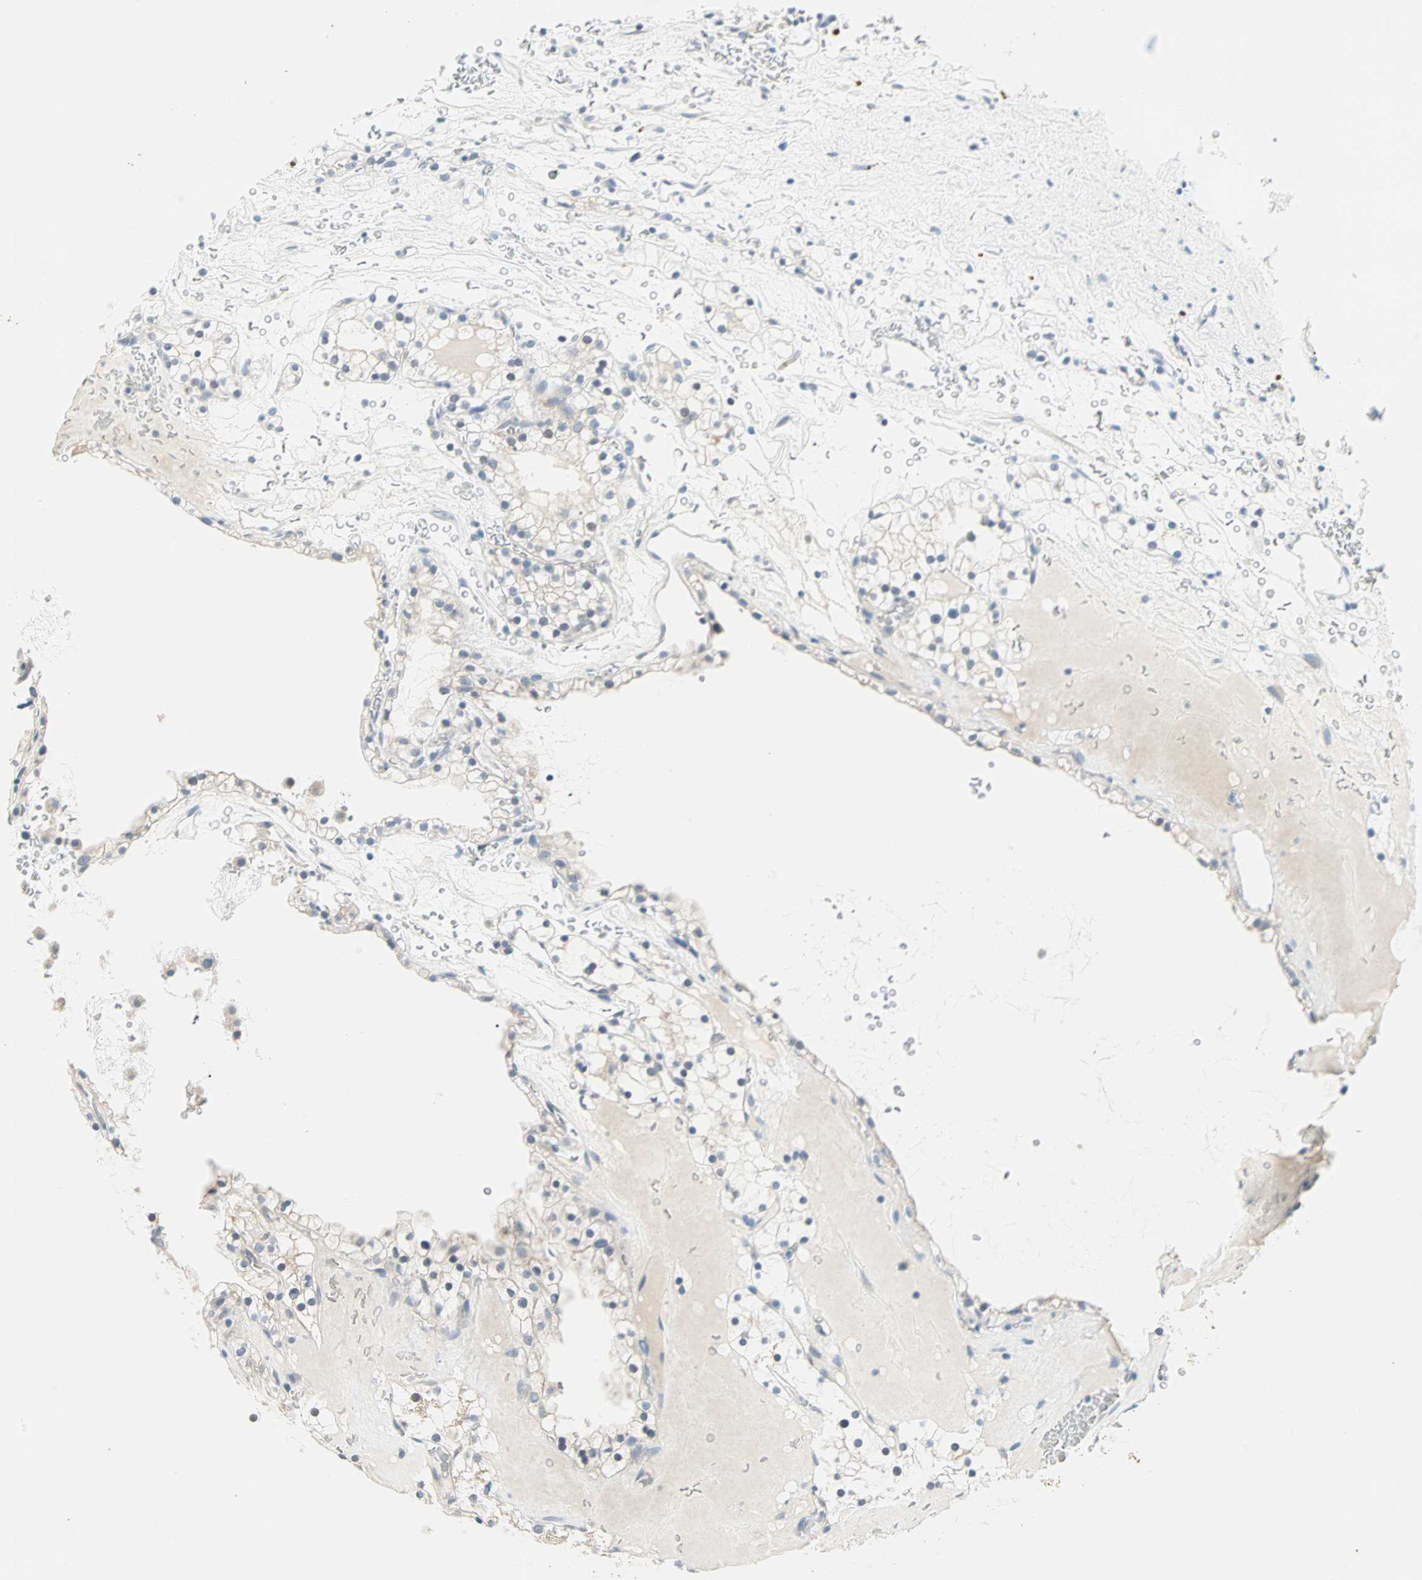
{"staining": {"intensity": "negative", "quantity": "none", "location": "none"}, "tissue": "renal cancer", "cell_type": "Tumor cells", "image_type": "cancer", "snomed": [{"axis": "morphology", "description": "Adenocarcinoma, NOS"}, {"axis": "topography", "description": "Kidney"}], "caption": "An immunohistochemistry image of renal cancer (adenocarcinoma) is shown. There is no staining in tumor cells of renal cancer (adenocarcinoma).", "gene": "SULT1C2", "patient": {"sex": "female", "age": 41}}